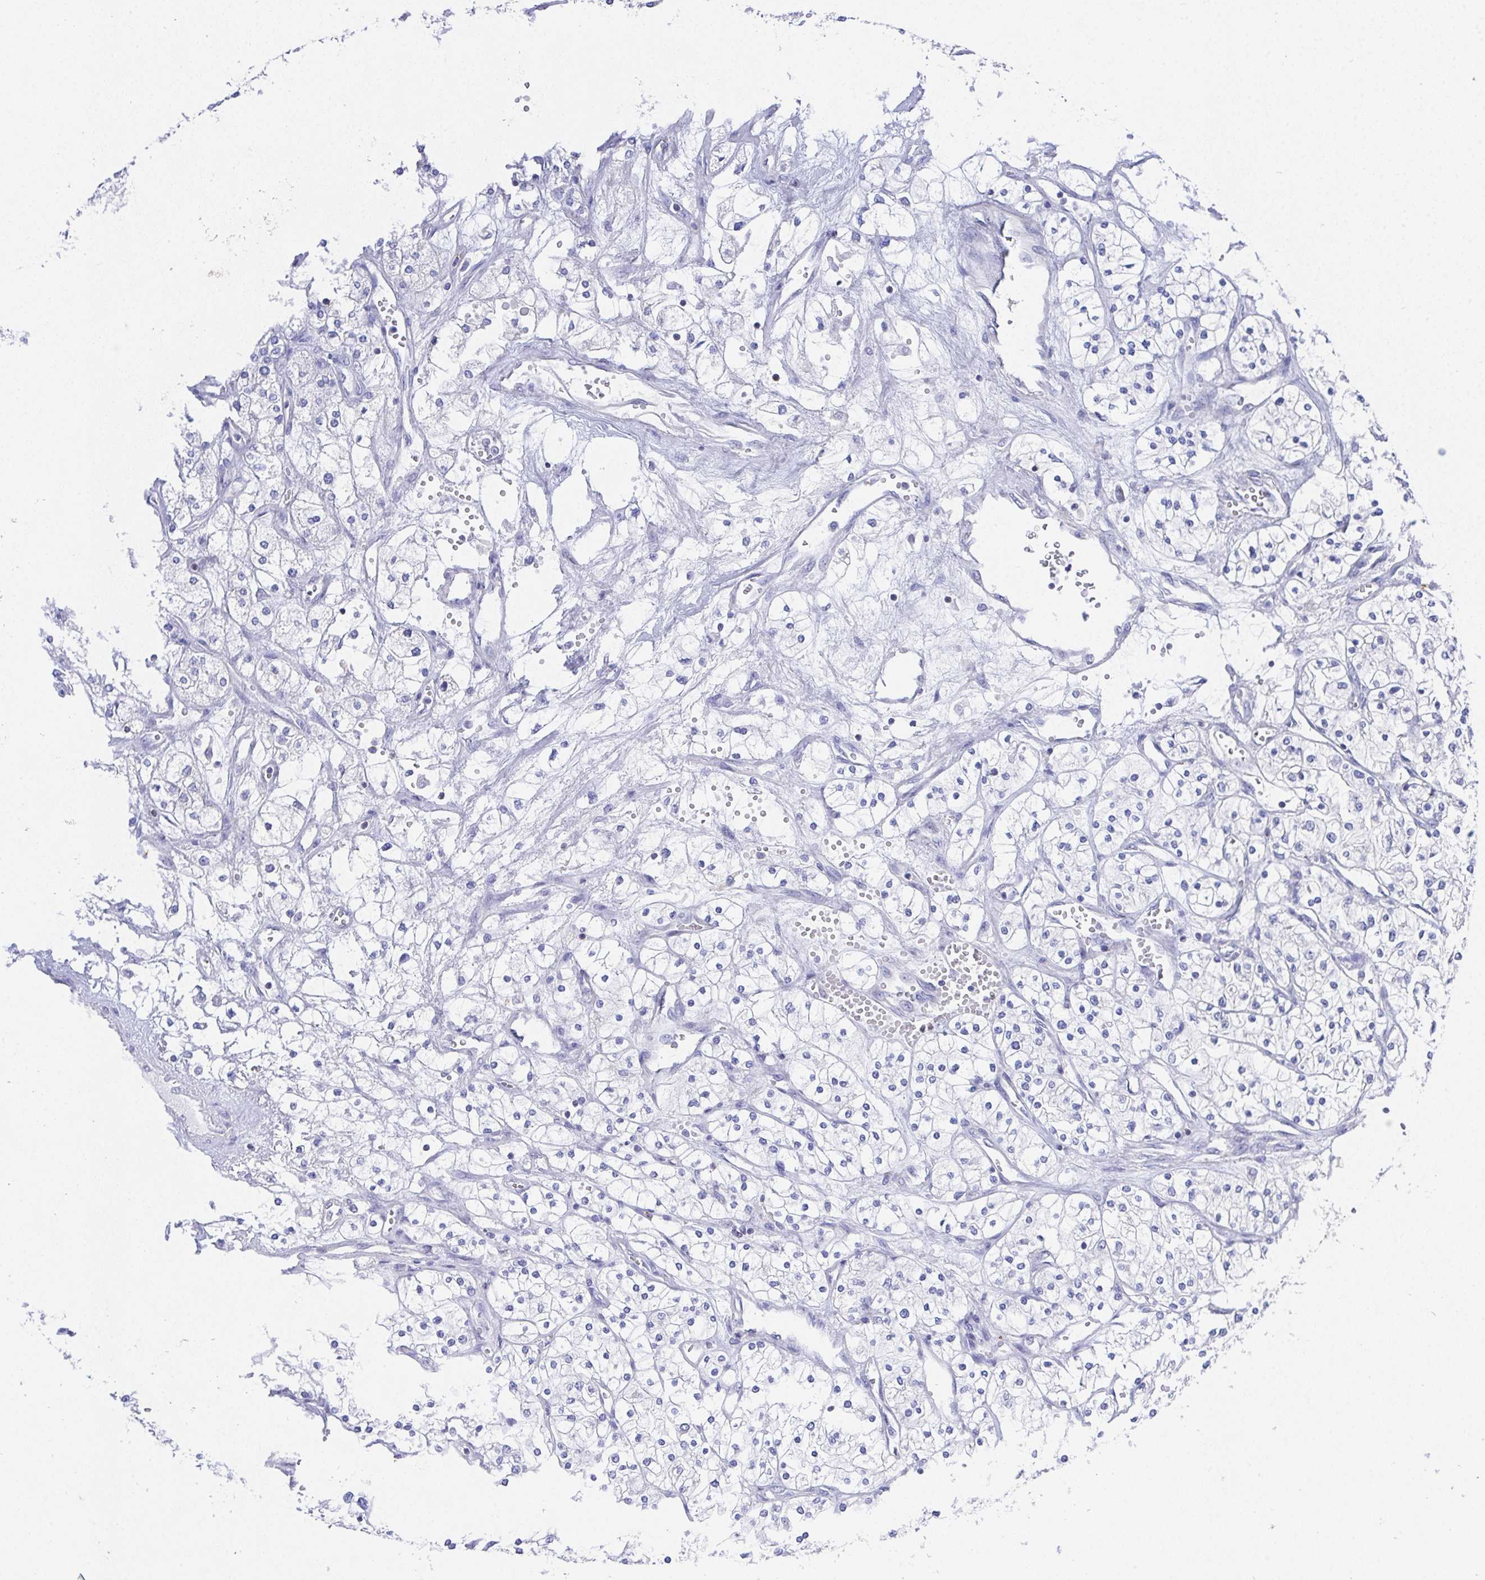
{"staining": {"intensity": "negative", "quantity": "none", "location": "none"}, "tissue": "renal cancer", "cell_type": "Tumor cells", "image_type": "cancer", "snomed": [{"axis": "morphology", "description": "Adenocarcinoma, NOS"}, {"axis": "topography", "description": "Kidney"}], "caption": "Renal adenocarcinoma was stained to show a protein in brown. There is no significant expression in tumor cells.", "gene": "PRG3", "patient": {"sex": "male", "age": 80}}